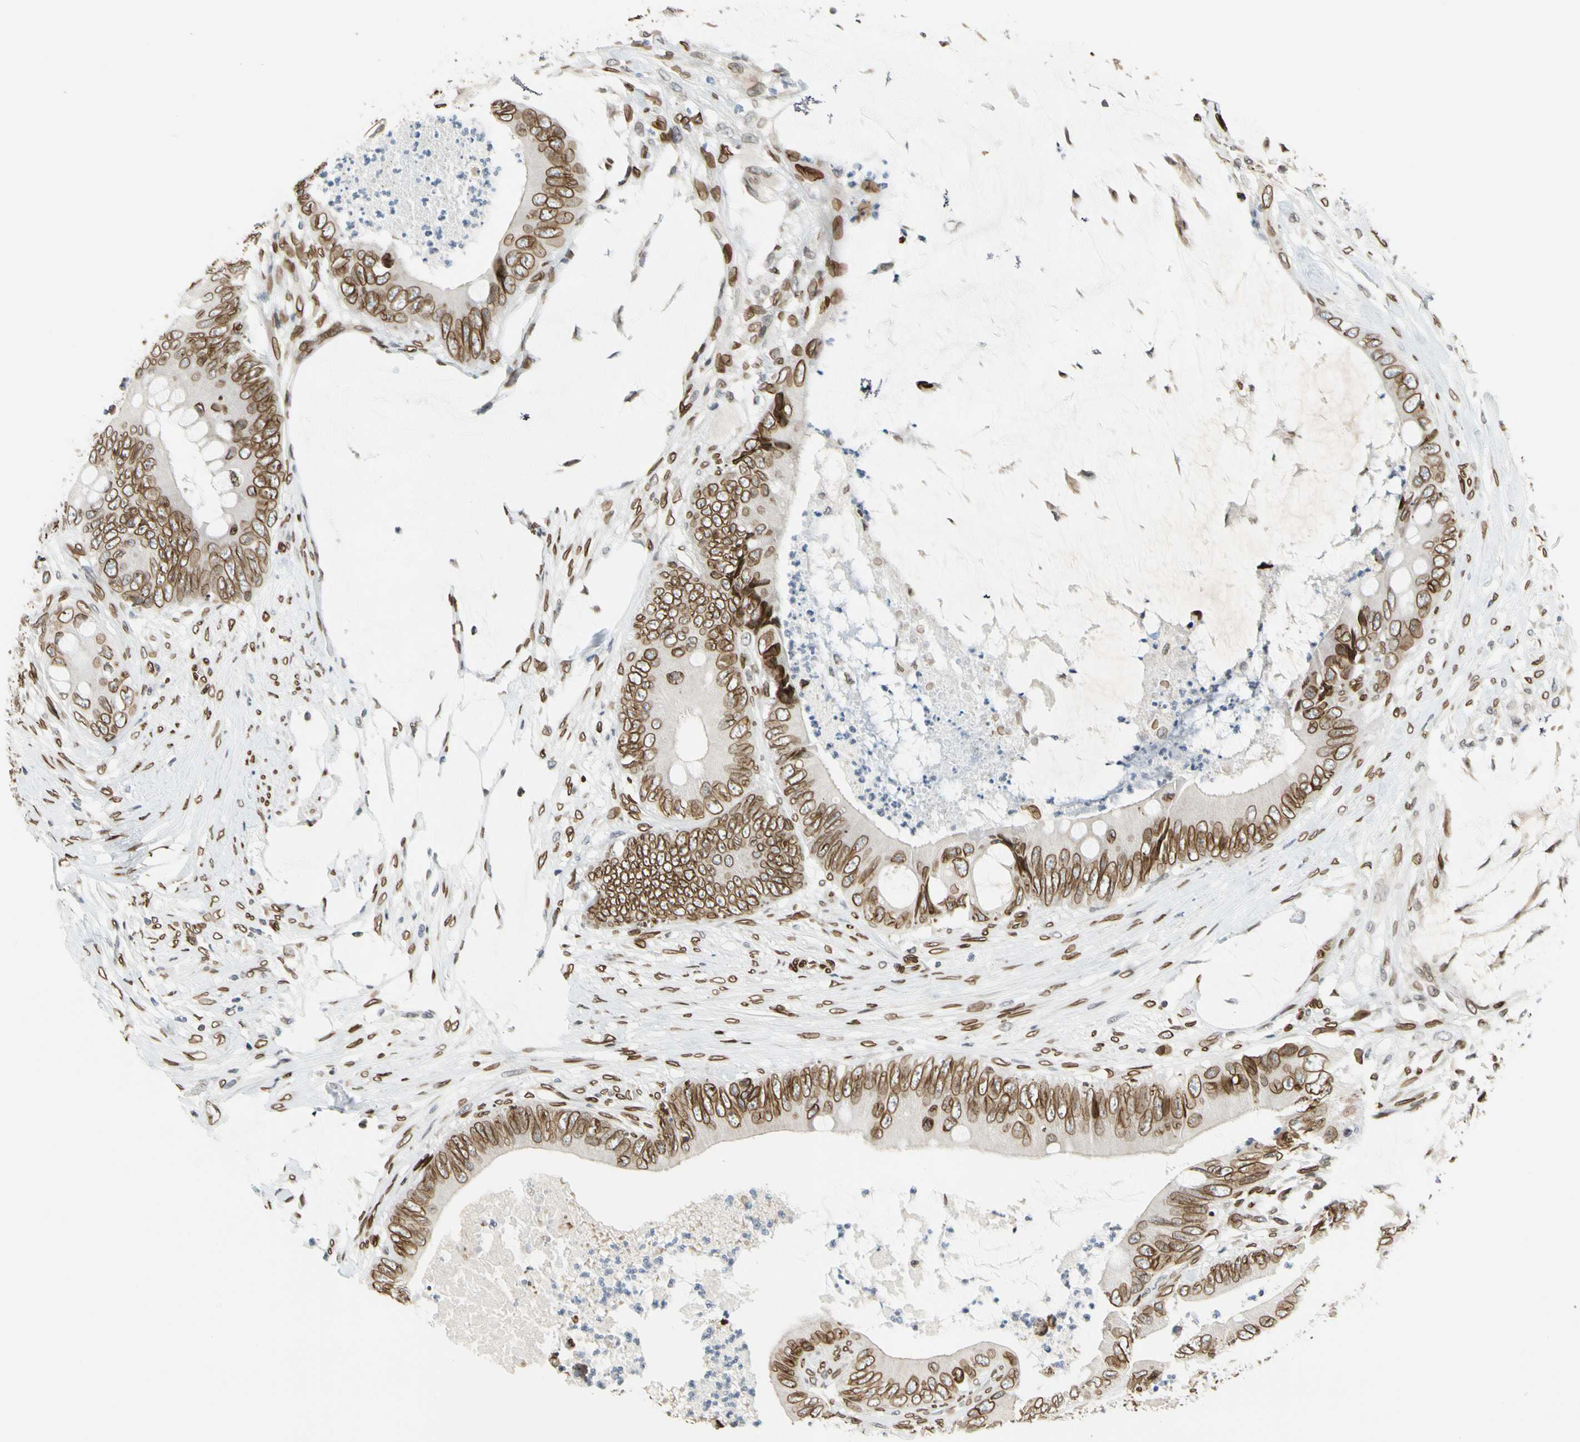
{"staining": {"intensity": "moderate", "quantity": ">75%", "location": "cytoplasmic/membranous,nuclear"}, "tissue": "colorectal cancer", "cell_type": "Tumor cells", "image_type": "cancer", "snomed": [{"axis": "morphology", "description": "Adenocarcinoma, NOS"}, {"axis": "topography", "description": "Rectum"}], "caption": "Protein expression analysis of adenocarcinoma (colorectal) displays moderate cytoplasmic/membranous and nuclear expression in approximately >75% of tumor cells. Using DAB (brown) and hematoxylin (blue) stains, captured at high magnification using brightfield microscopy.", "gene": "SUN1", "patient": {"sex": "female", "age": 77}}